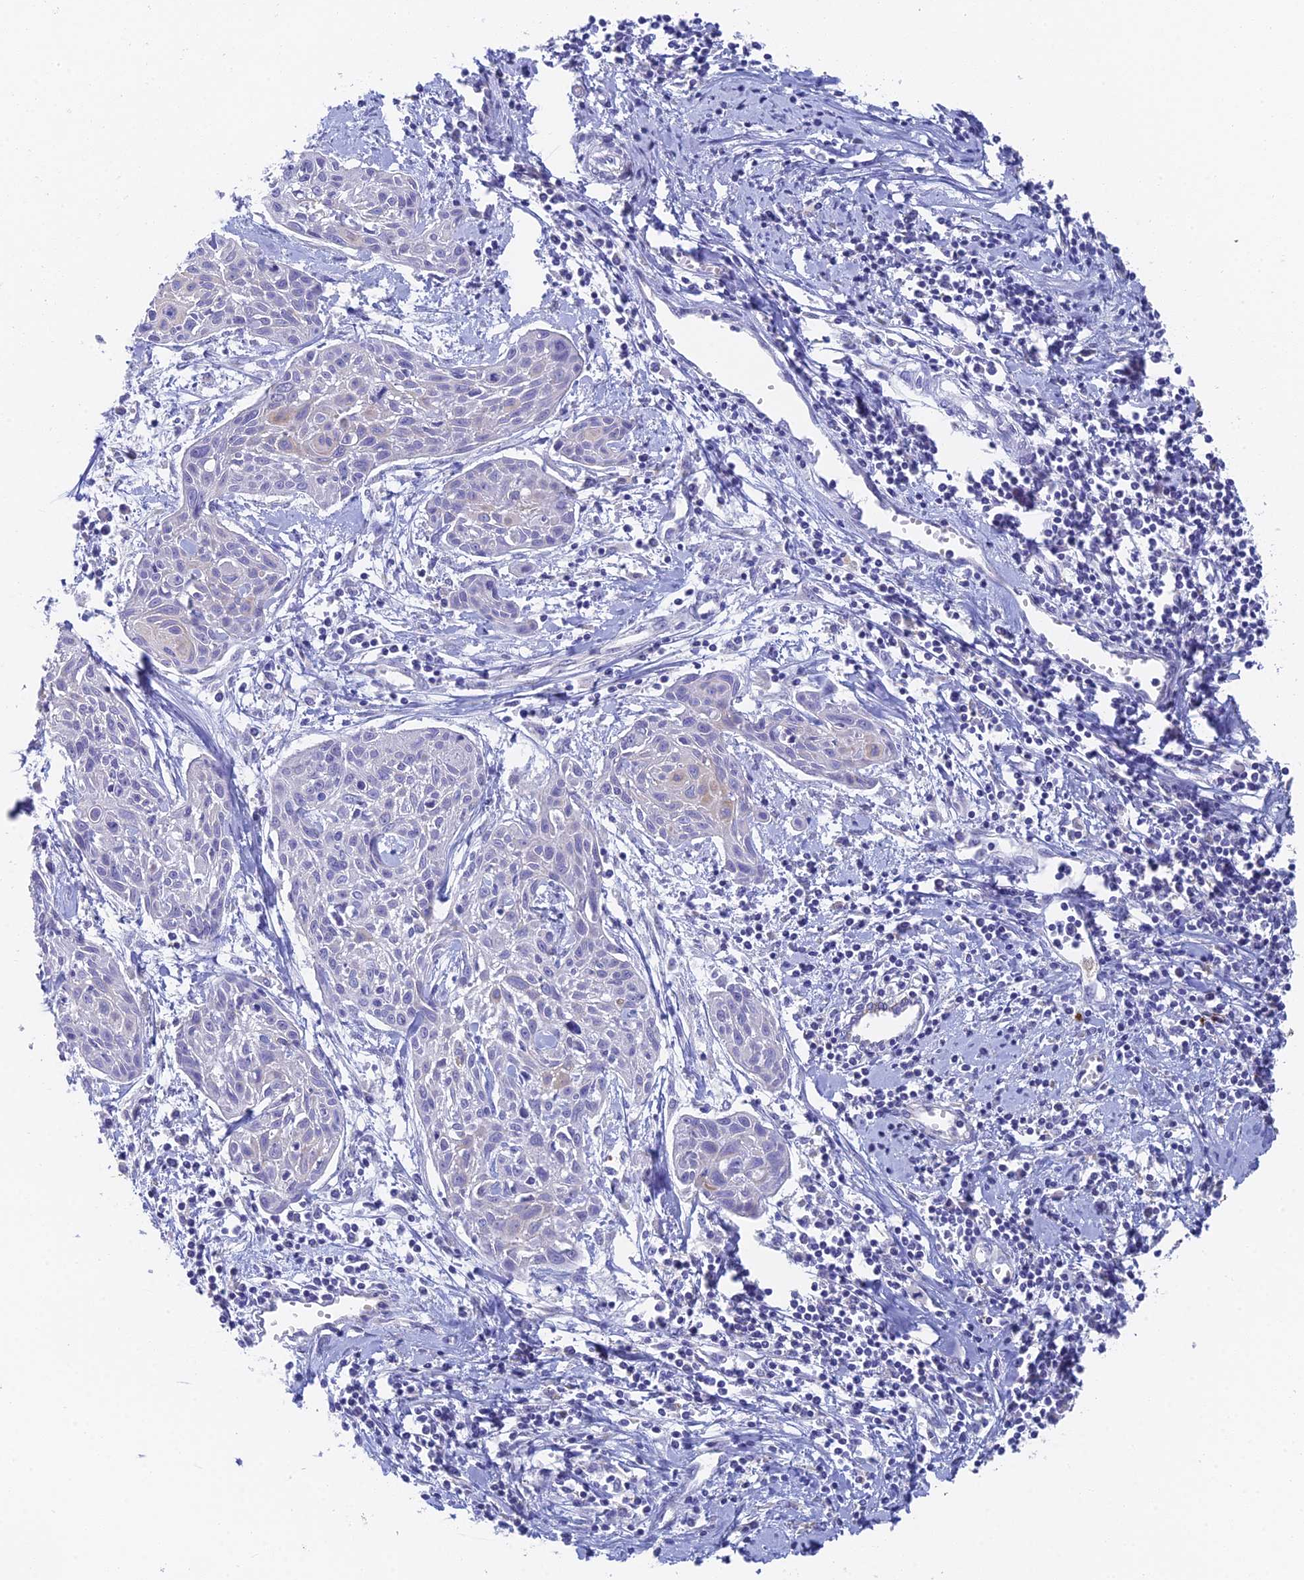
{"staining": {"intensity": "negative", "quantity": "none", "location": "none"}, "tissue": "cervical cancer", "cell_type": "Tumor cells", "image_type": "cancer", "snomed": [{"axis": "morphology", "description": "Squamous cell carcinoma, NOS"}, {"axis": "topography", "description": "Cervix"}], "caption": "Protein analysis of cervical cancer (squamous cell carcinoma) demonstrates no significant expression in tumor cells.", "gene": "ADAMTS13", "patient": {"sex": "female", "age": 51}}